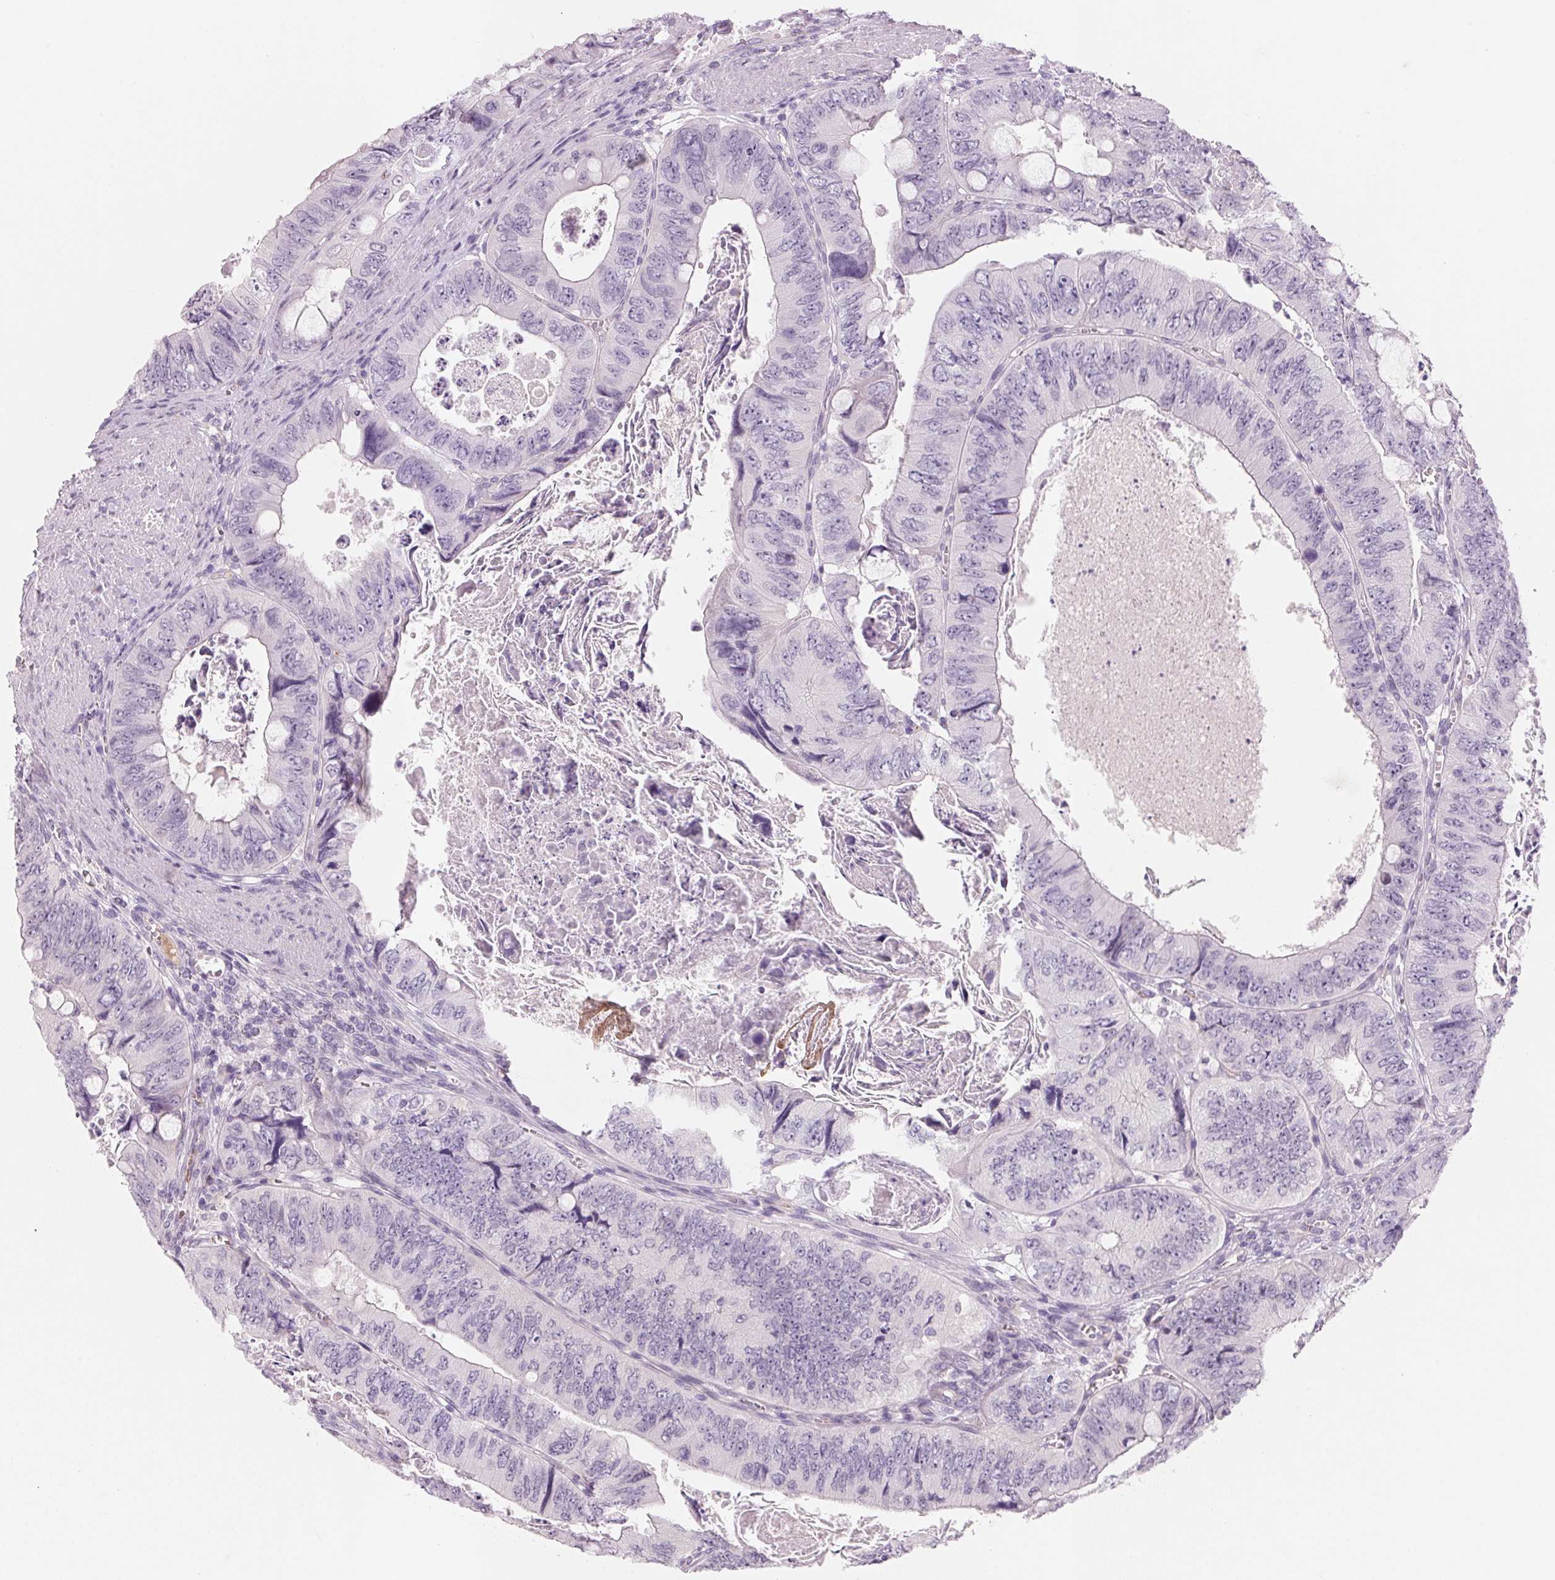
{"staining": {"intensity": "negative", "quantity": "none", "location": "none"}, "tissue": "colorectal cancer", "cell_type": "Tumor cells", "image_type": "cancer", "snomed": [{"axis": "morphology", "description": "Adenocarcinoma, NOS"}, {"axis": "topography", "description": "Colon"}], "caption": "Immunohistochemical staining of colorectal adenocarcinoma displays no significant expression in tumor cells. (DAB (3,3'-diaminobenzidine) immunohistochemistry (IHC) visualized using brightfield microscopy, high magnification).", "gene": "ADAM20", "patient": {"sex": "female", "age": 84}}